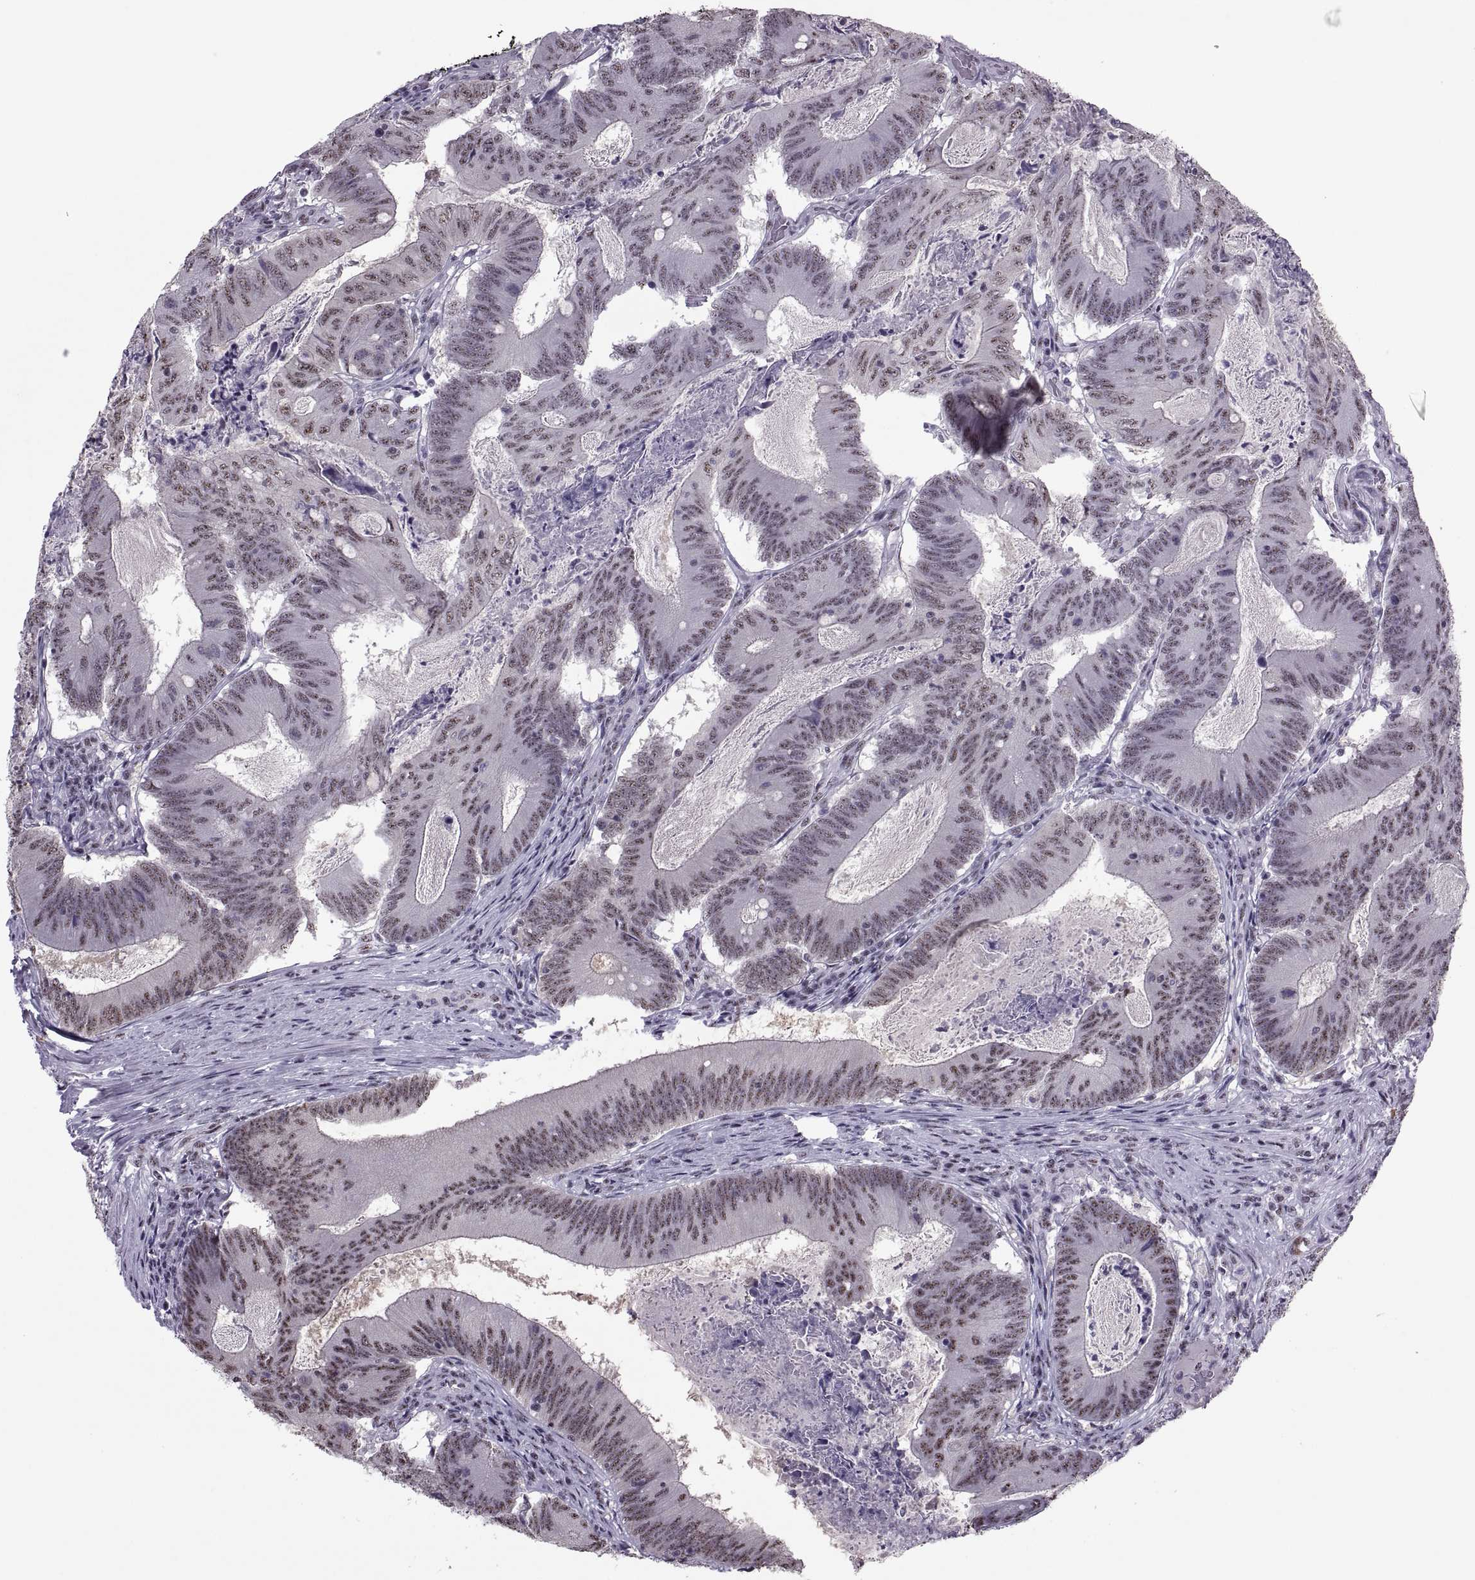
{"staining": {"intensity": "weak", "quantity": "25%-75%", "location": "nuclear"}, "tissue": "colorectal cancer", "cell_type": "Tumor cells", "image_type": "cancer", "snomed": [{"axis": "morphology", "description": "Adenocarcinoma, NOS"}, {"axis": "topography", "description": "Colon"}], "caption": "Adenocarcinoma (colorectal) stained for a protein shows weak nuclear positivity in tumor cells.", "gene": "MAGEA4", "patient": {"sex": "female", "age": 70}}